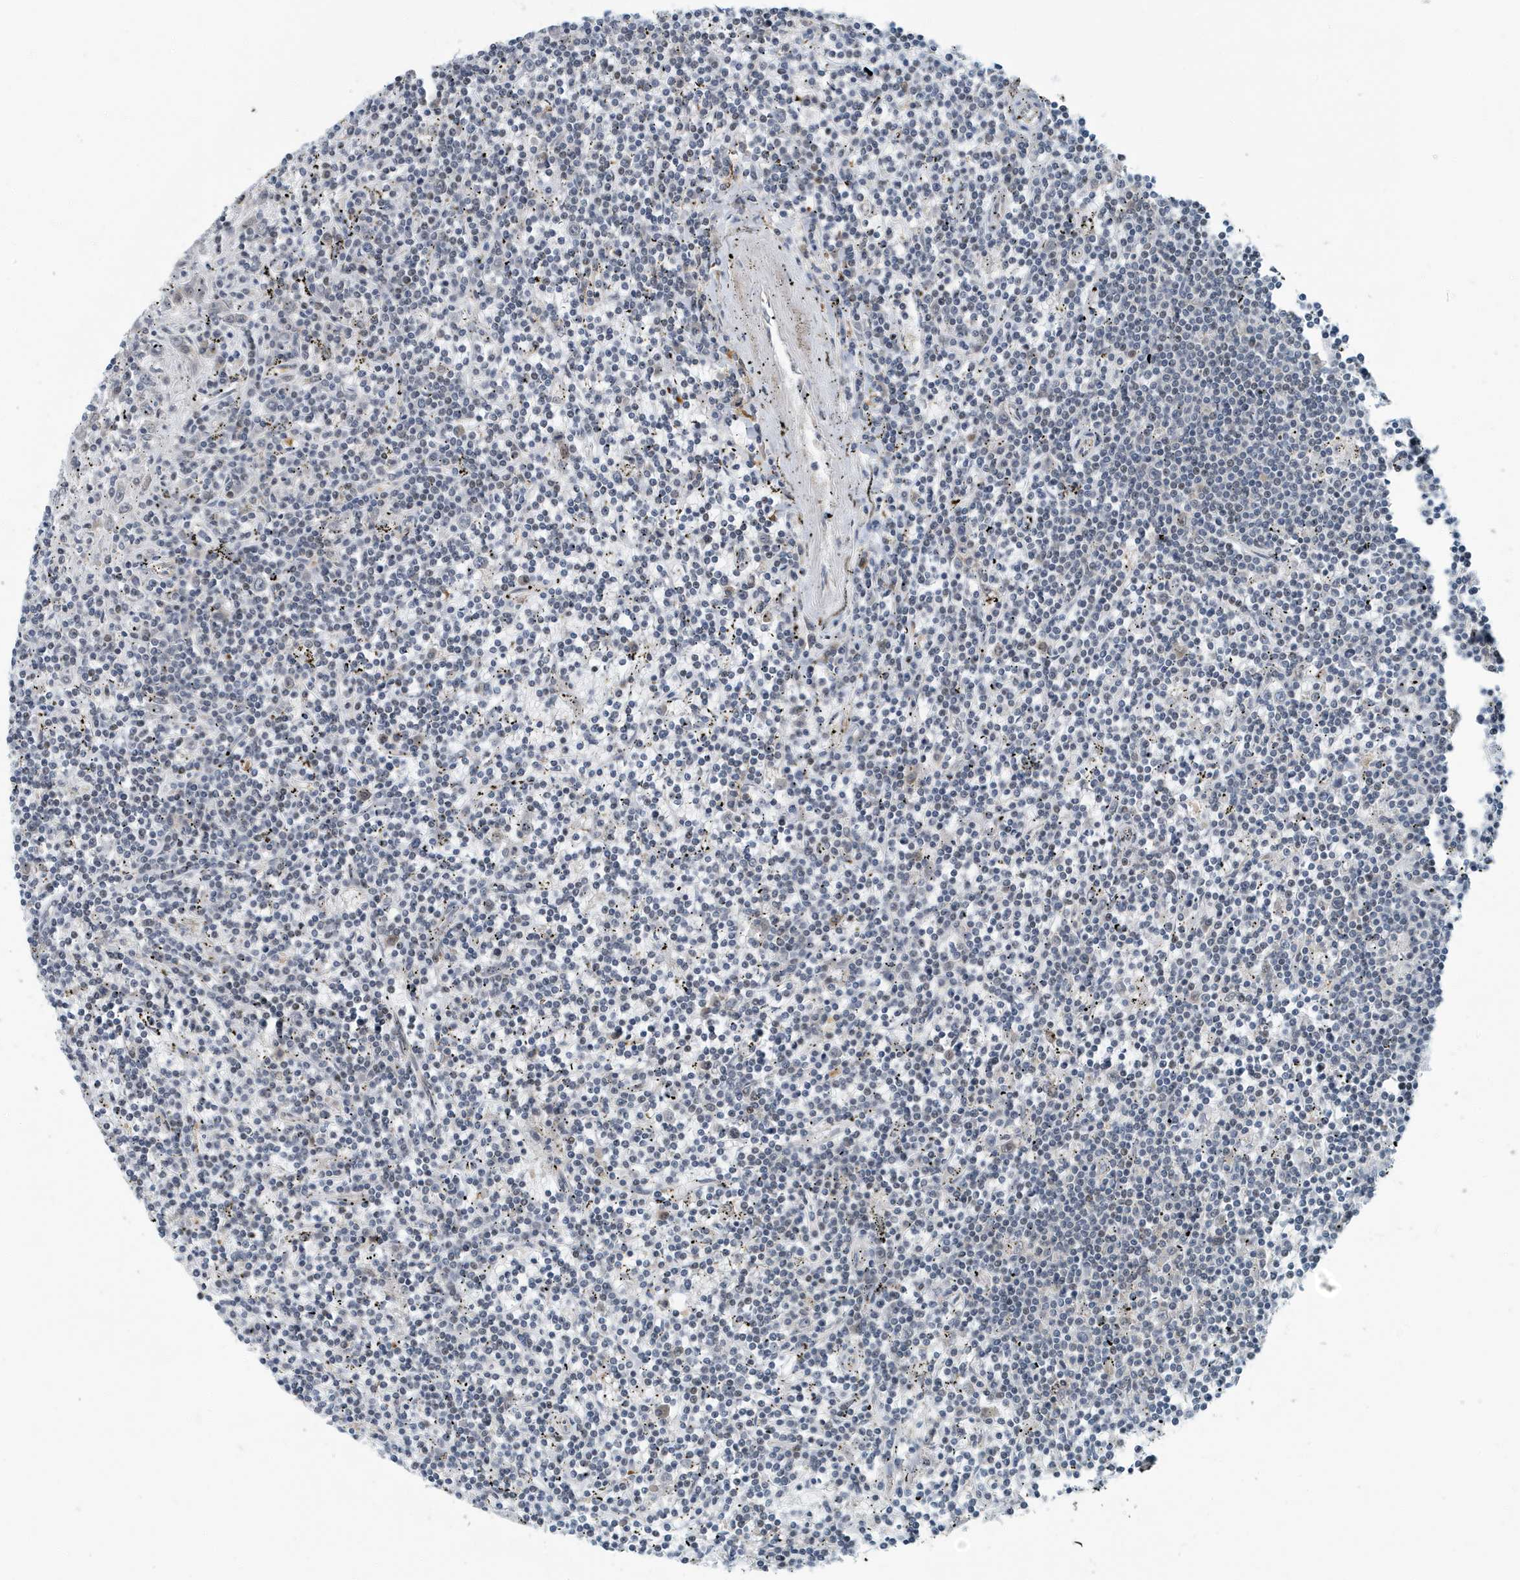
{"staining": {"intensity": "negative", "quantity": "none", "location": "none"}, "tissue": "lymphoma", "cell_type": "Tumor cells", "image_type": "cancer", "snomed": [{"axis": "morphology", "description": "Malignant lymphoma, non-Hodgkin's type, Low grade"}, {"axis": "topography", "description": "Spleen"}], "caption": "Immunohistochemical staining of human low-grade malignant lymphoma, non-Hodgkin's type exhibits no significant positivity in tumor cells. (Immunohistochemistry (ihc), brightfield microscopy, high magnification).", "gene": "KIF15", "patient": {"sex": "male", "age": 76}}